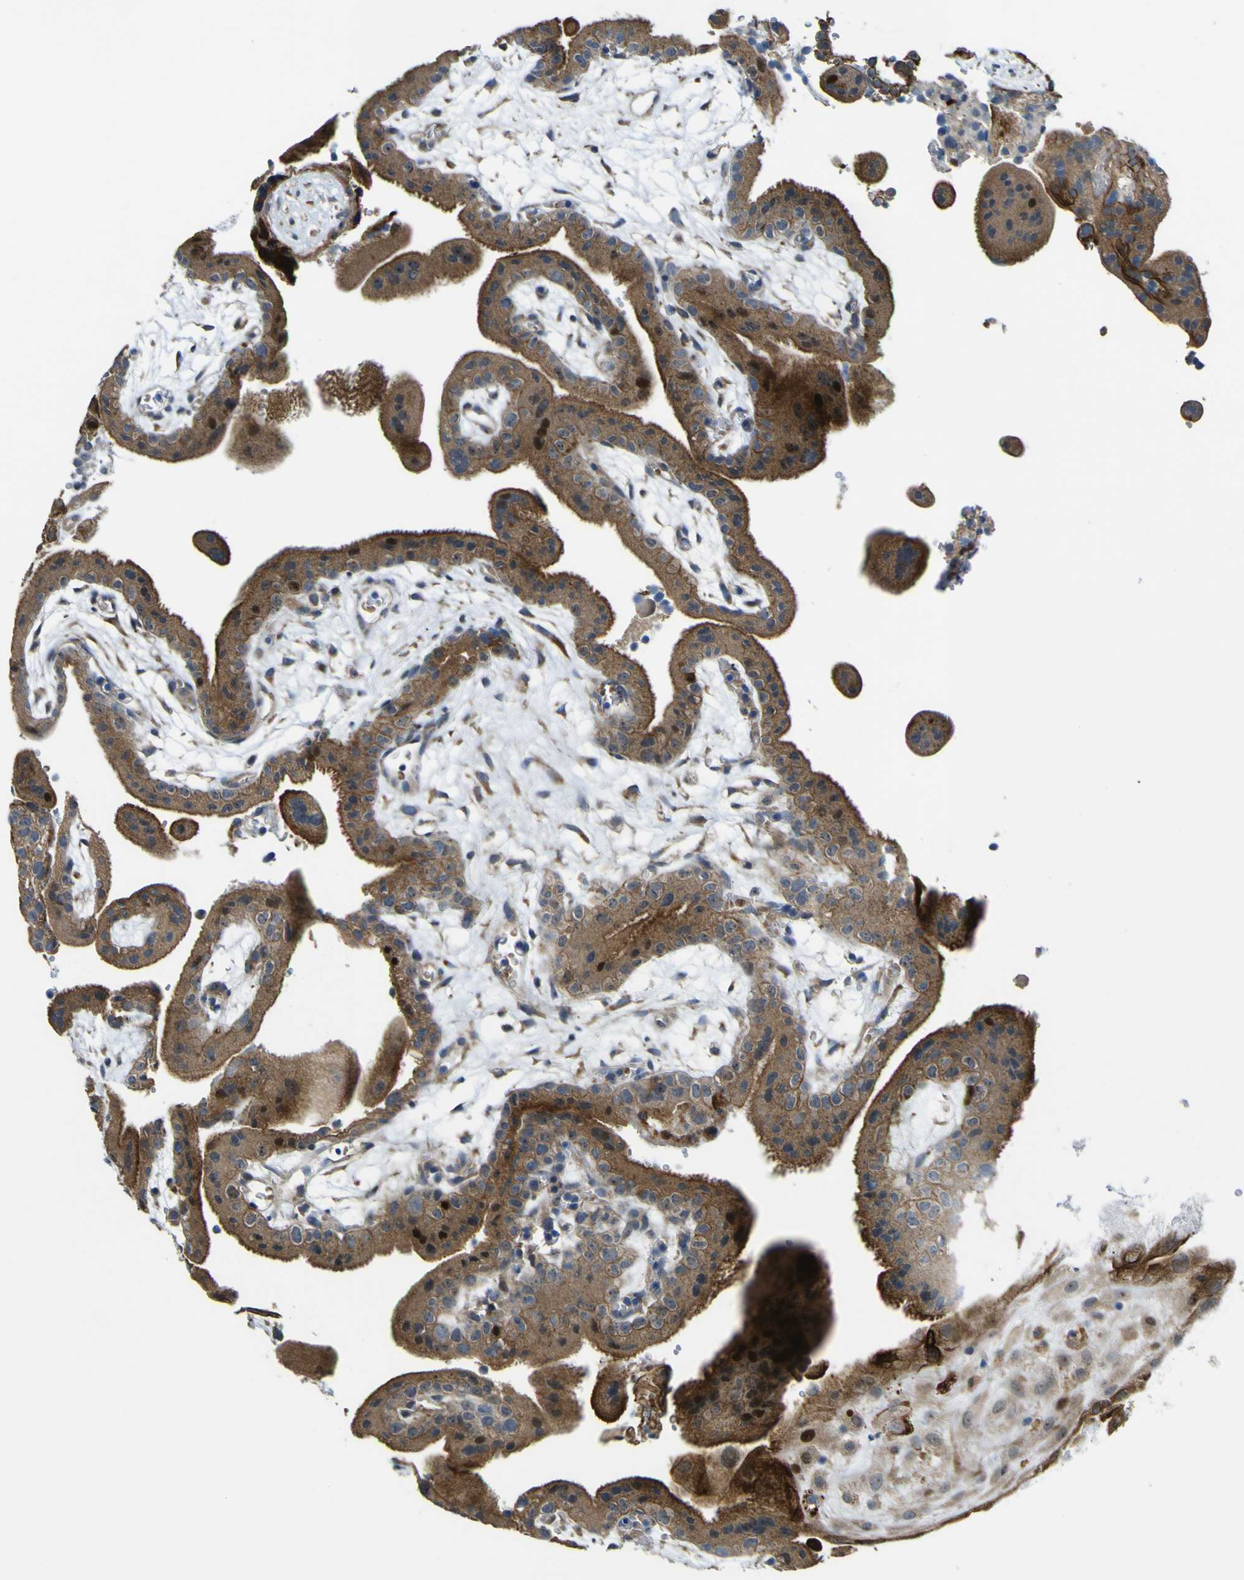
{"staining": {"intensity": "strong", "quantity": ">75%", "location": "cytoplasmic/membranous,nuclear"}, "tissue": "placenta", "cell_type": "Decidual cells", "image_type": "normal", "snomed": [{"axis": "morphology", "description": "Normal tissue, NOS"}, {"axis": "topography", "description": "Placenta"}], "caption": "Strong cytoplasmic/membranous,nuclear positivity for a protein is identified in approximately >75% of decidual cells of unremarkable placenta using IHC.", "gene": "LBHD1", "patient": {"sex": "female", "age": 18}}